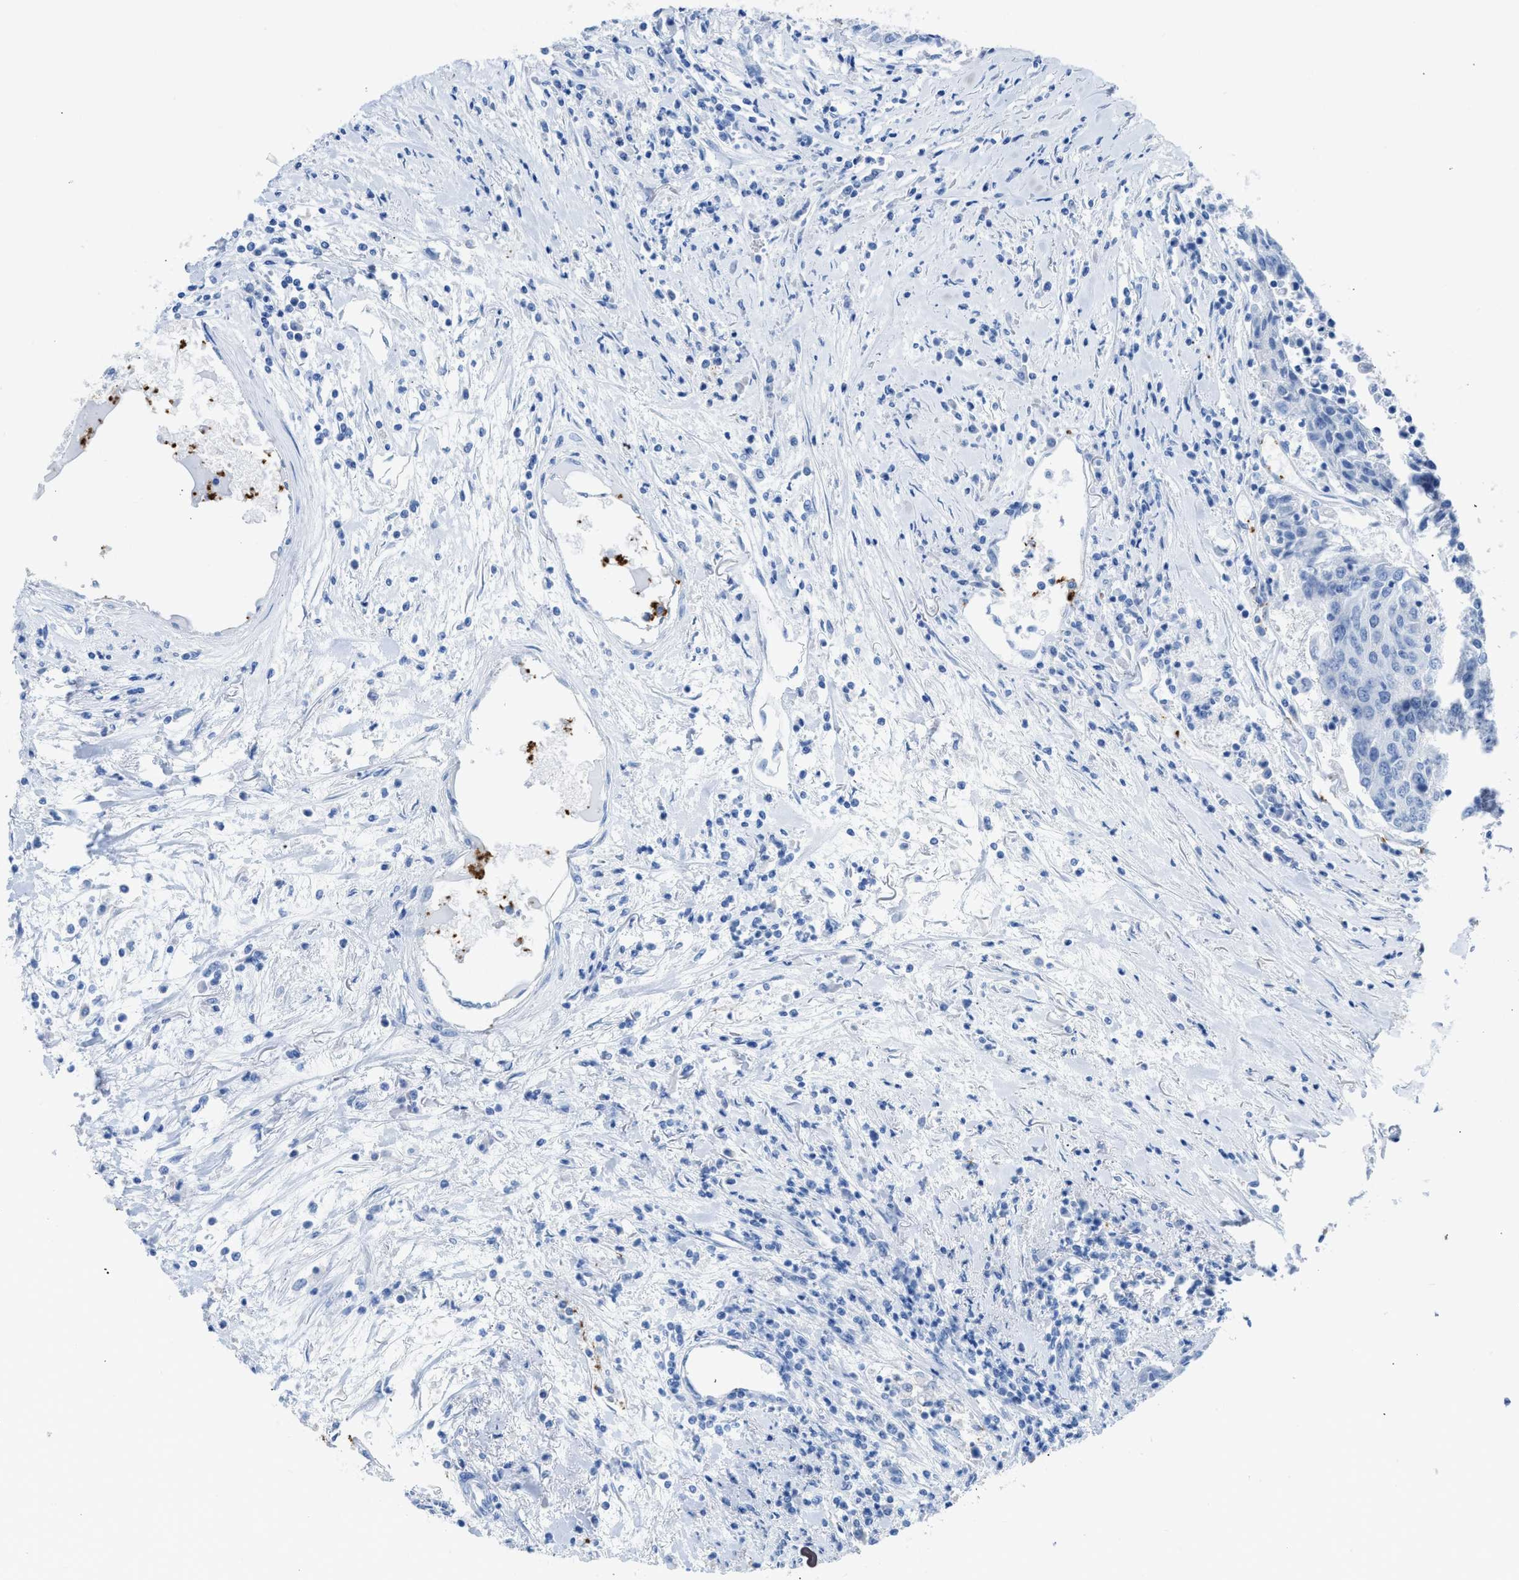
{"staining": {"intensity": "negative", "quantity": "none", "location": "none"}, "tissue": "urothelial cancer", "cell_type": "Tumor cells", "image_type": "cancer", "snomed": [{"axis": "morphology", "description": "Urothelial carcinoma, High grade"}, {"axis": "topography", "description": "Urinary bladder"}], "caption": "Tumor cells are negative for brown protein staining in high-grade urothelial carcinoma.", "gene": "FAIM2", "patient": {"sex": "female", "age": 85}}